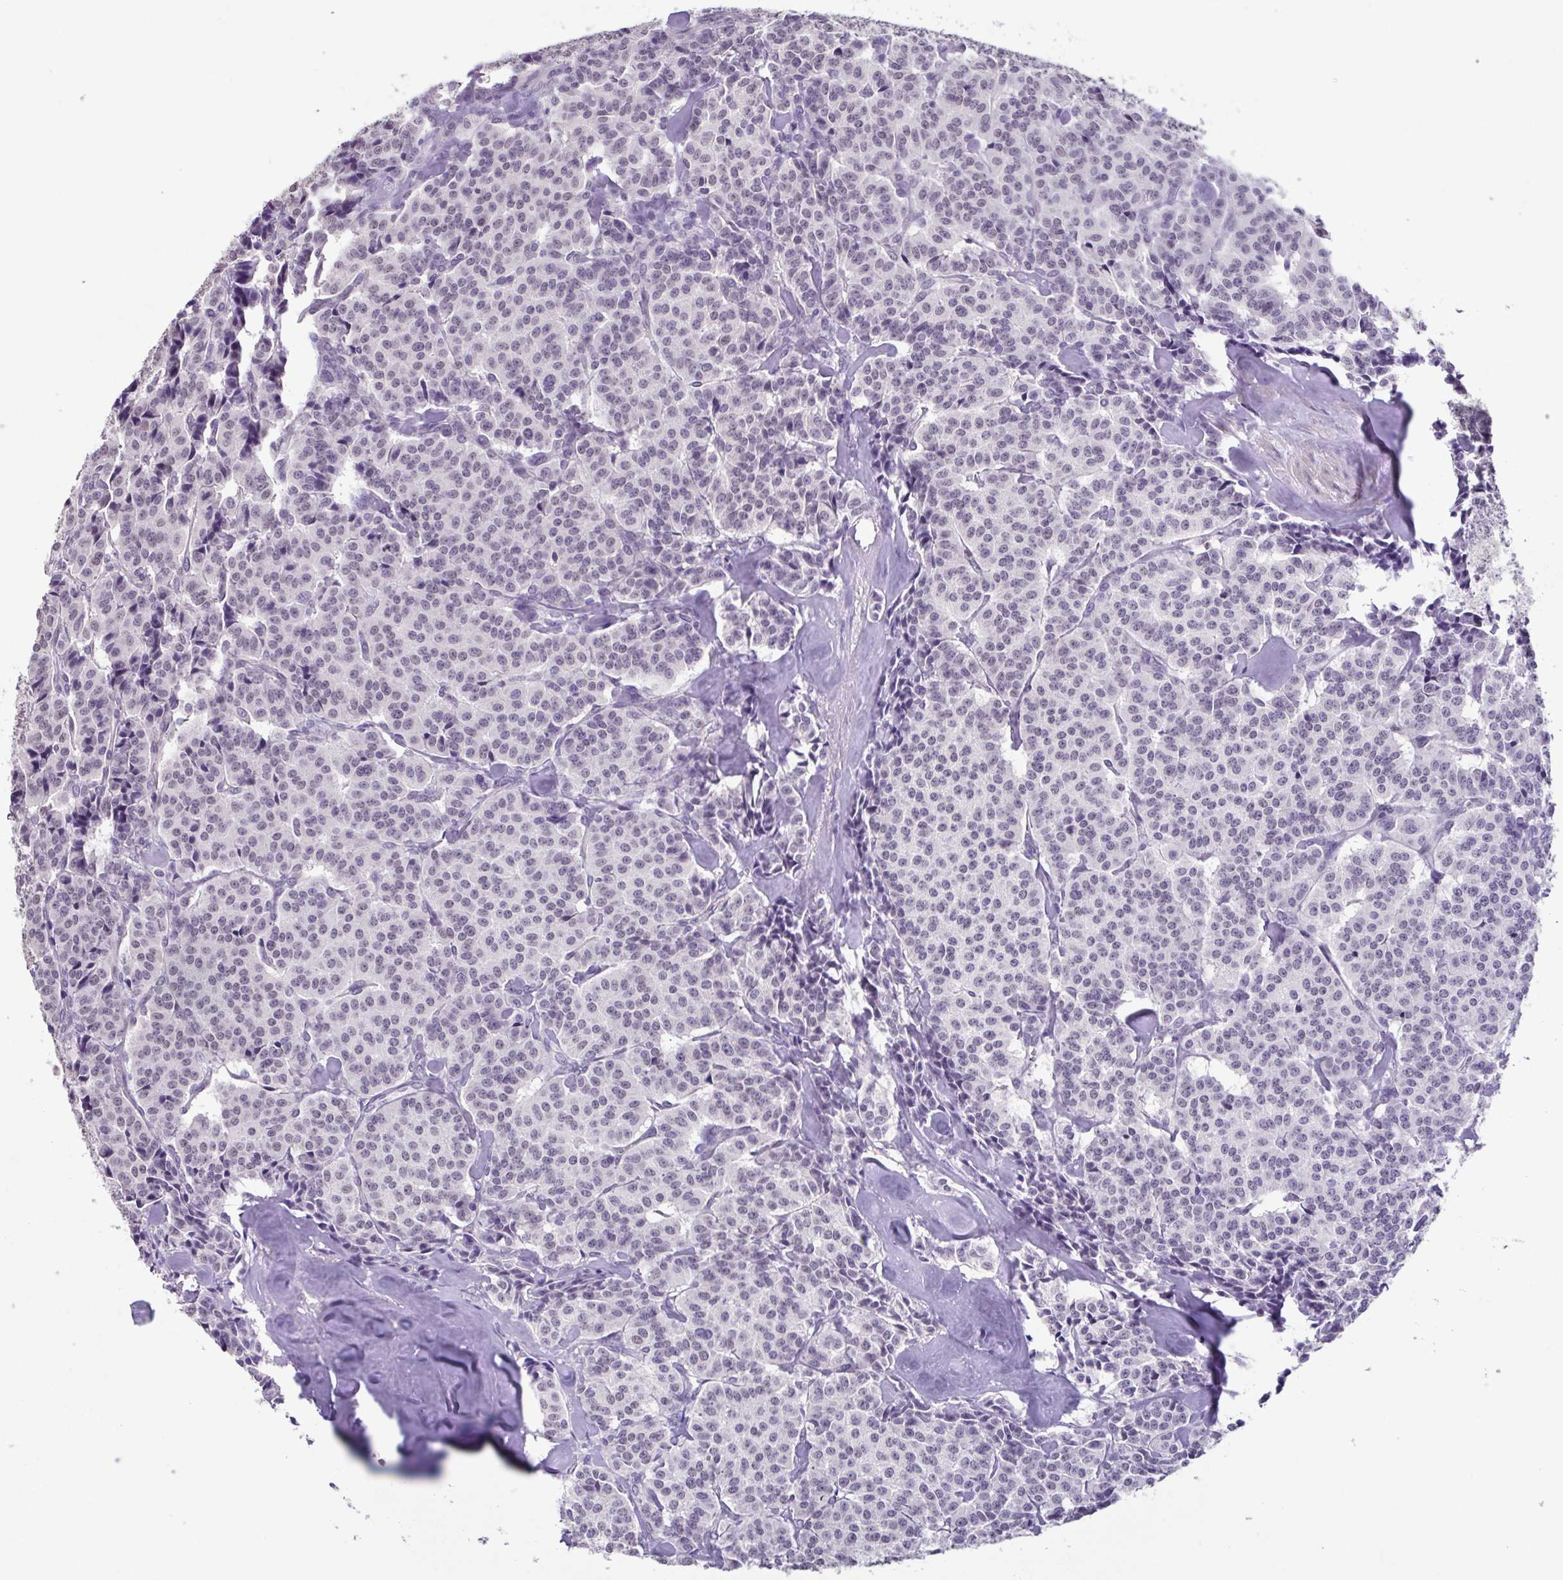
{"staining": {"intensity": "negative", "quantity": "none", "location": "none"}, "tissue": "carcinoid", "cell_type": "Tumor cells", "image_type": "cancer", "snomed": [{"axis": "morphology", "description": "Normal tissue, NOS"}, {"axis": "morphology", "description": "Carcinoid, malignant, NOS"}, {"axis": "topography", "description": "Lung"}], "caption": "Immunohistochemistry histopathology image of neoplastic tissue: carcinoid stained with DAB (3,3'-diaminobenzidine) reveals no significant protein staining in tumor cells.", "gene": "ACTRT3", "patient": {"sex": "female", "age": 46}}